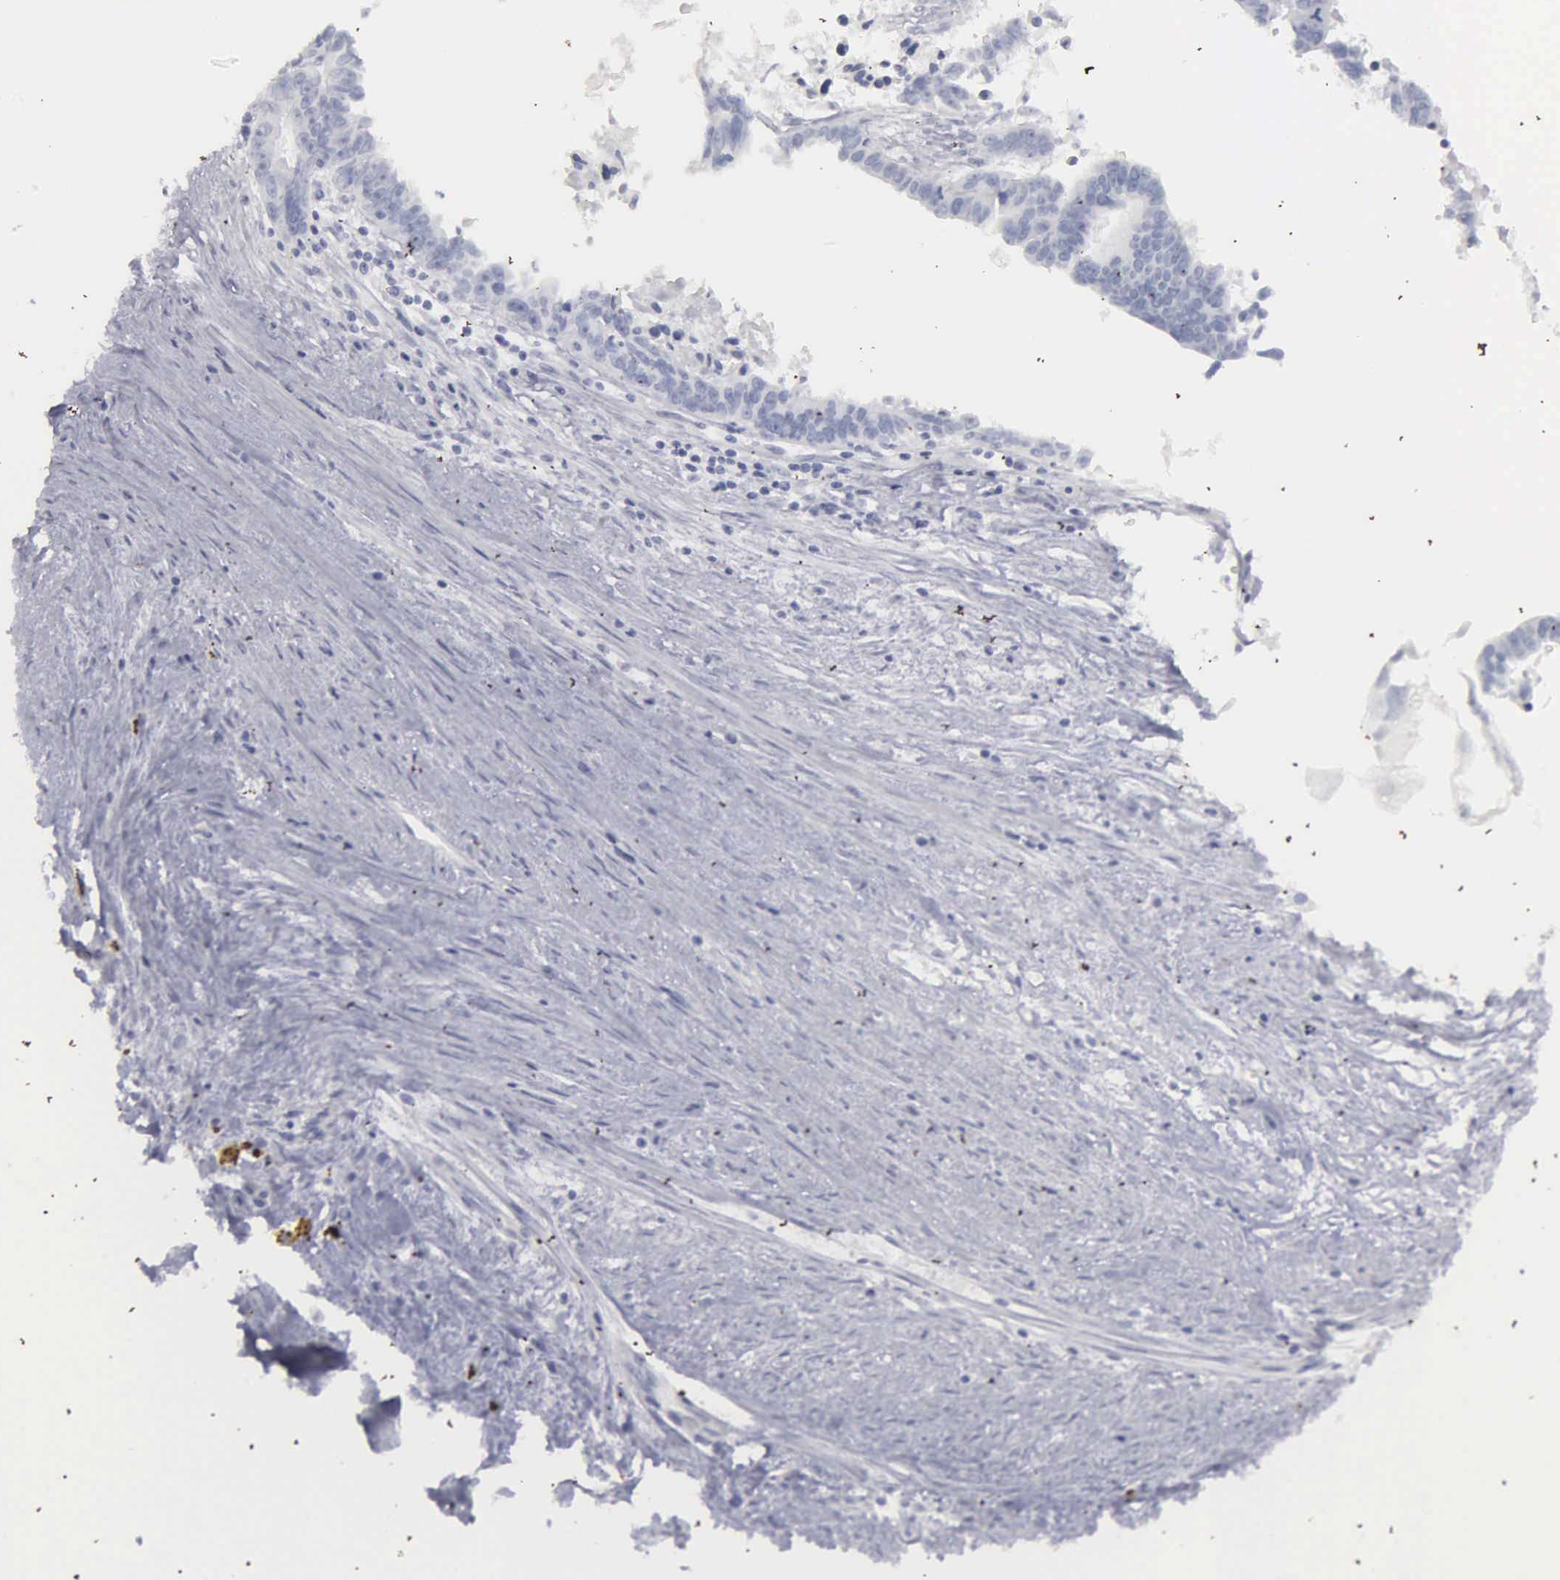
{"staining": {"intensity": "negative", "quantity": "none", "location": "none"}, "tissue": "ovarian cancer", "cell_type": "Tumor cells", "image_type": "cancer", "snomed": [{"axis": "morphology", "description": "Carcinoma, endometroid"}, {"axis": "morphology", "description": "Cystadenocarcinoma, serous, NOS"}, {"axis": "topography", "description": "Ovary"}], "caption": "This image is of ovarian cancer stained with immunohistochemistry (IHC) to label a protein in brown with the nuclei are counter-stained blue. There is no staining in tumor cells.", "gene": "KIAA0586", "patient": {"sex": "female", "age": 45}}